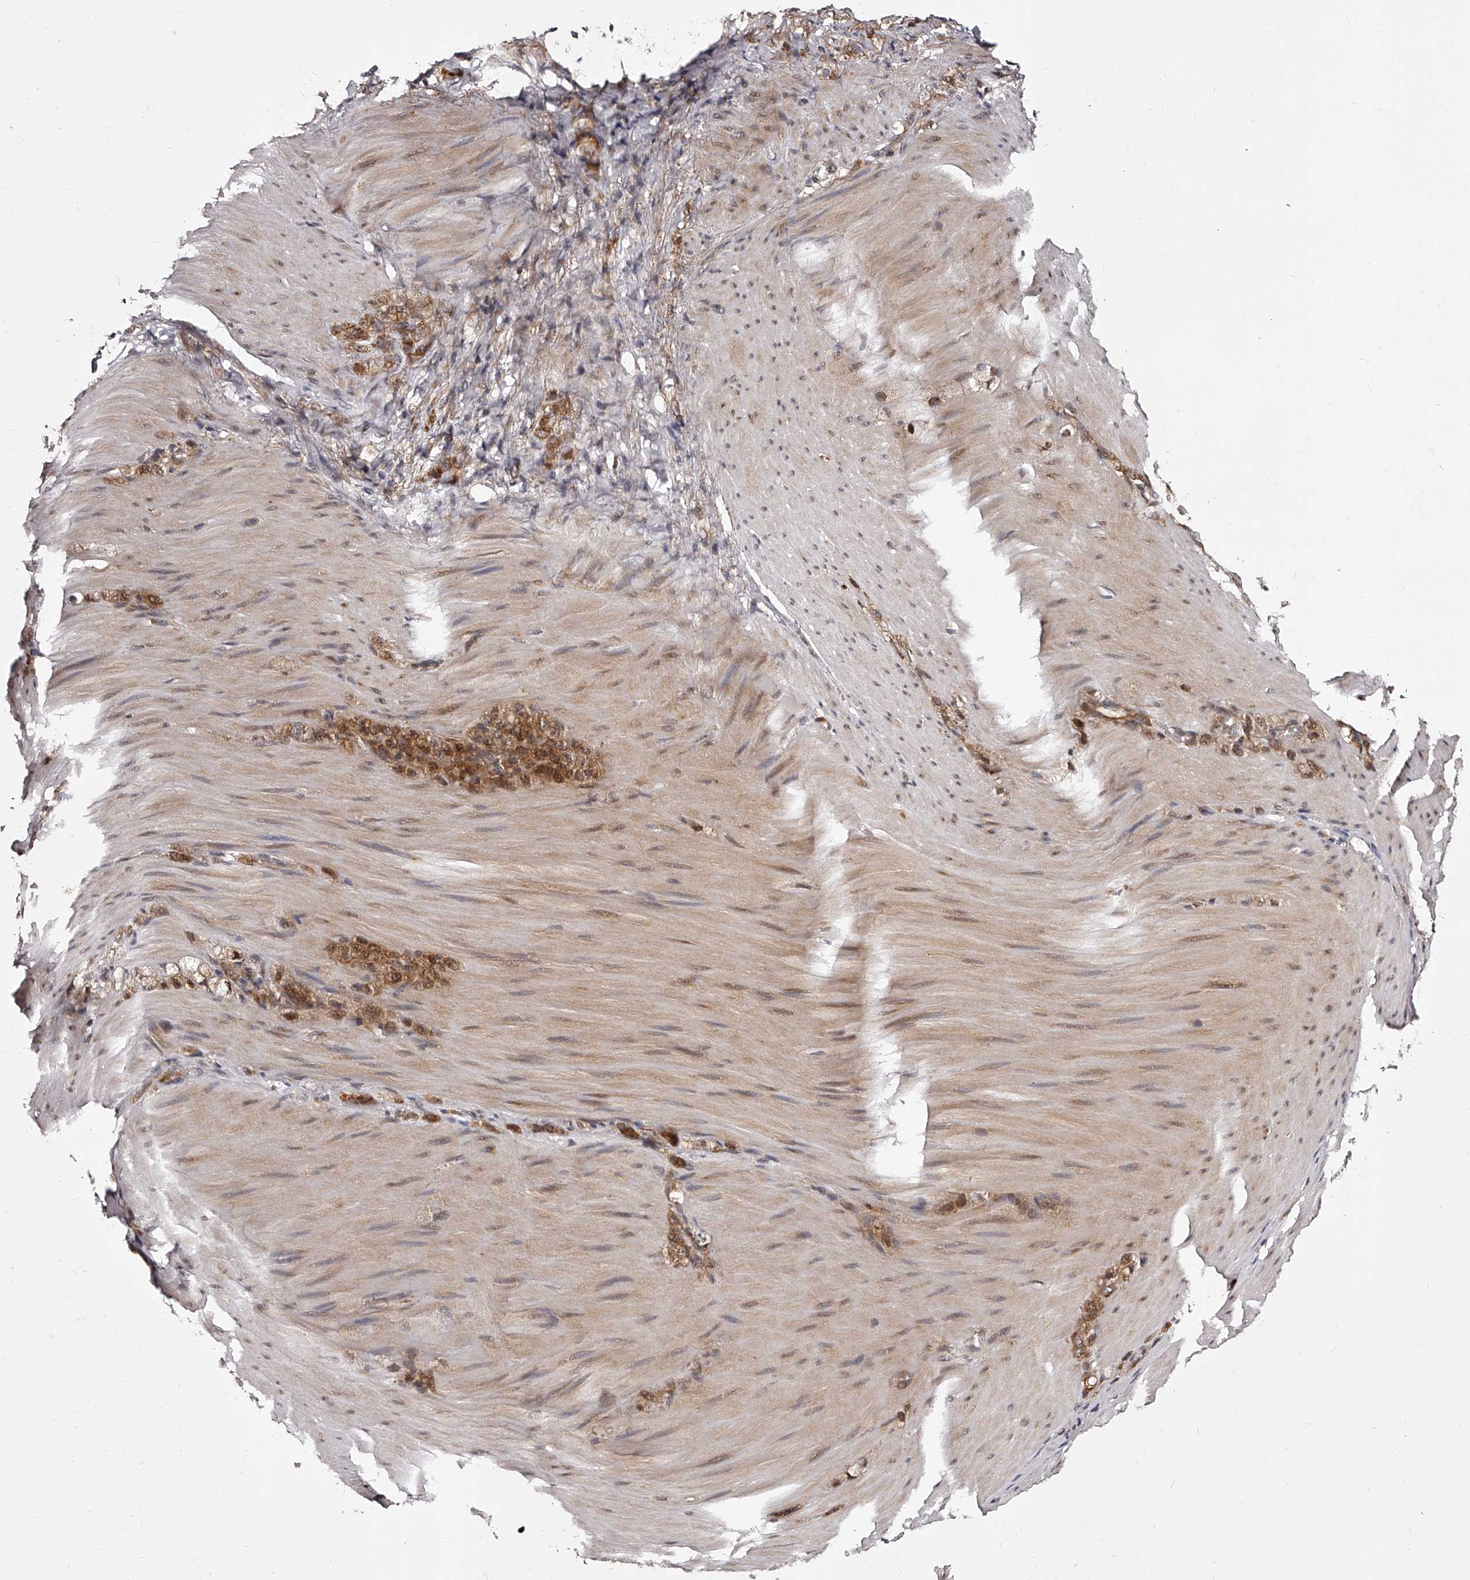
{"staining": {"intensity": "moderate", "quantity": ">75%", "location": "cytoplasmic/membranous,nuclear"}, "tissue": "stomach cancer", "cell_type": "Tumor cells", "image_type": "cancer", "snomed": [{"axis": "morphology", "description": "Normal tissue, NOS"}, {"axis": "morphology", "description": "Adenocarcinoma, NOS"}, {"axis": "topography", "description": "Stomach"}], "caption": "DAB immunohistochemical staining of stomach cancer exhibits moderate cytoplasmic/membranous and nuclear protein expression in about >75% of tumor cells.", "gene": "RSC1A1", "patient": {"sex": "male", "age": 82}}